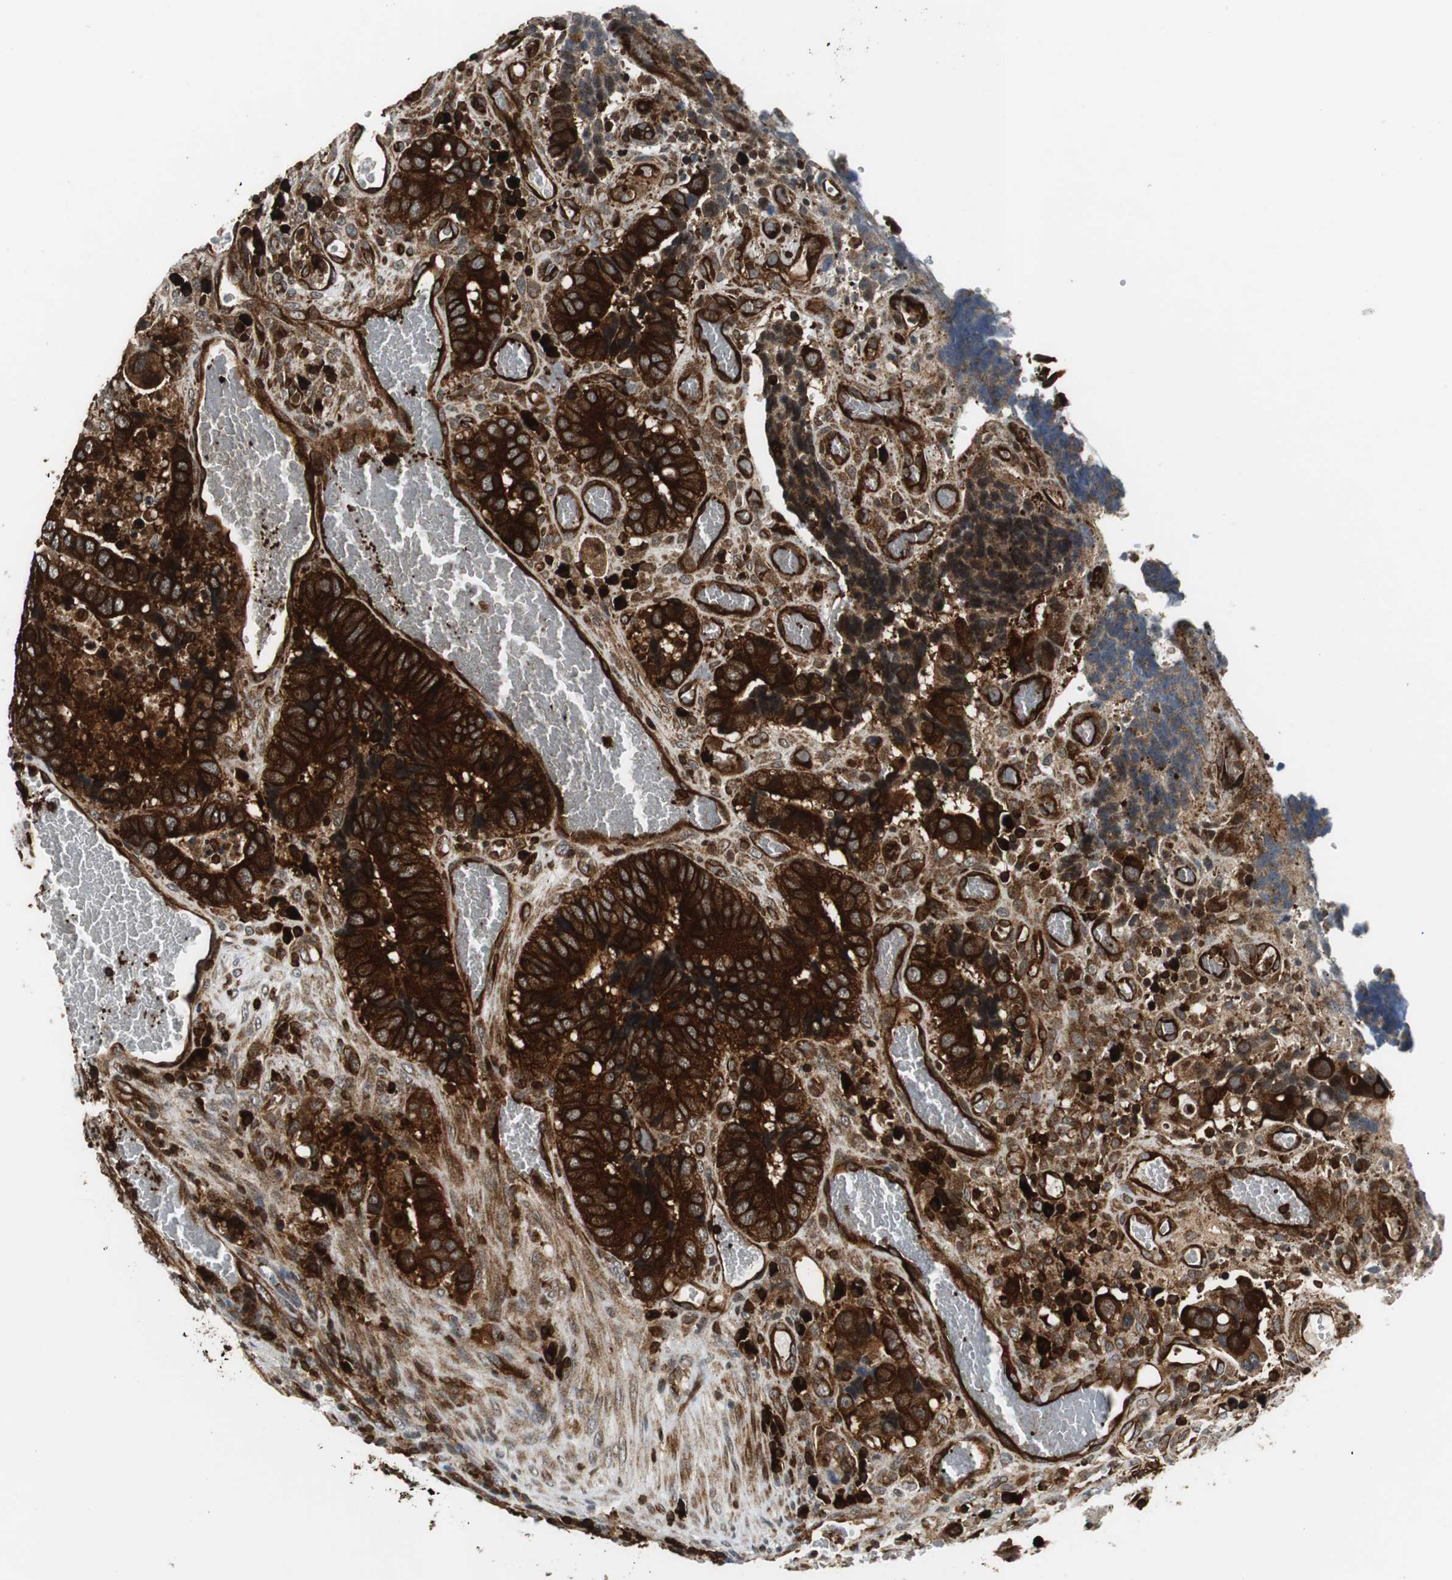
{"staining": {"intensity": "strong", "quantity": ">75%", "location": "cytoplasmic/membranous"}, "tissue": "colorectal cancer", "cell_type": "Tumor cells", "image_type": "cancer", "snomed": [{"axis": "morphology", "description": "Adenocarcinoma, NOS"}, {"axis": "topography", "description": "Colon"}], "caption": "A histopathology image of adenocarcinoma (colorectal) stained for a protein shows strong cytoplasmic/membranous brown staining in tumor cells.", "gene": "TUBA4A", "patient": {"sex": "male", "age": 72}}